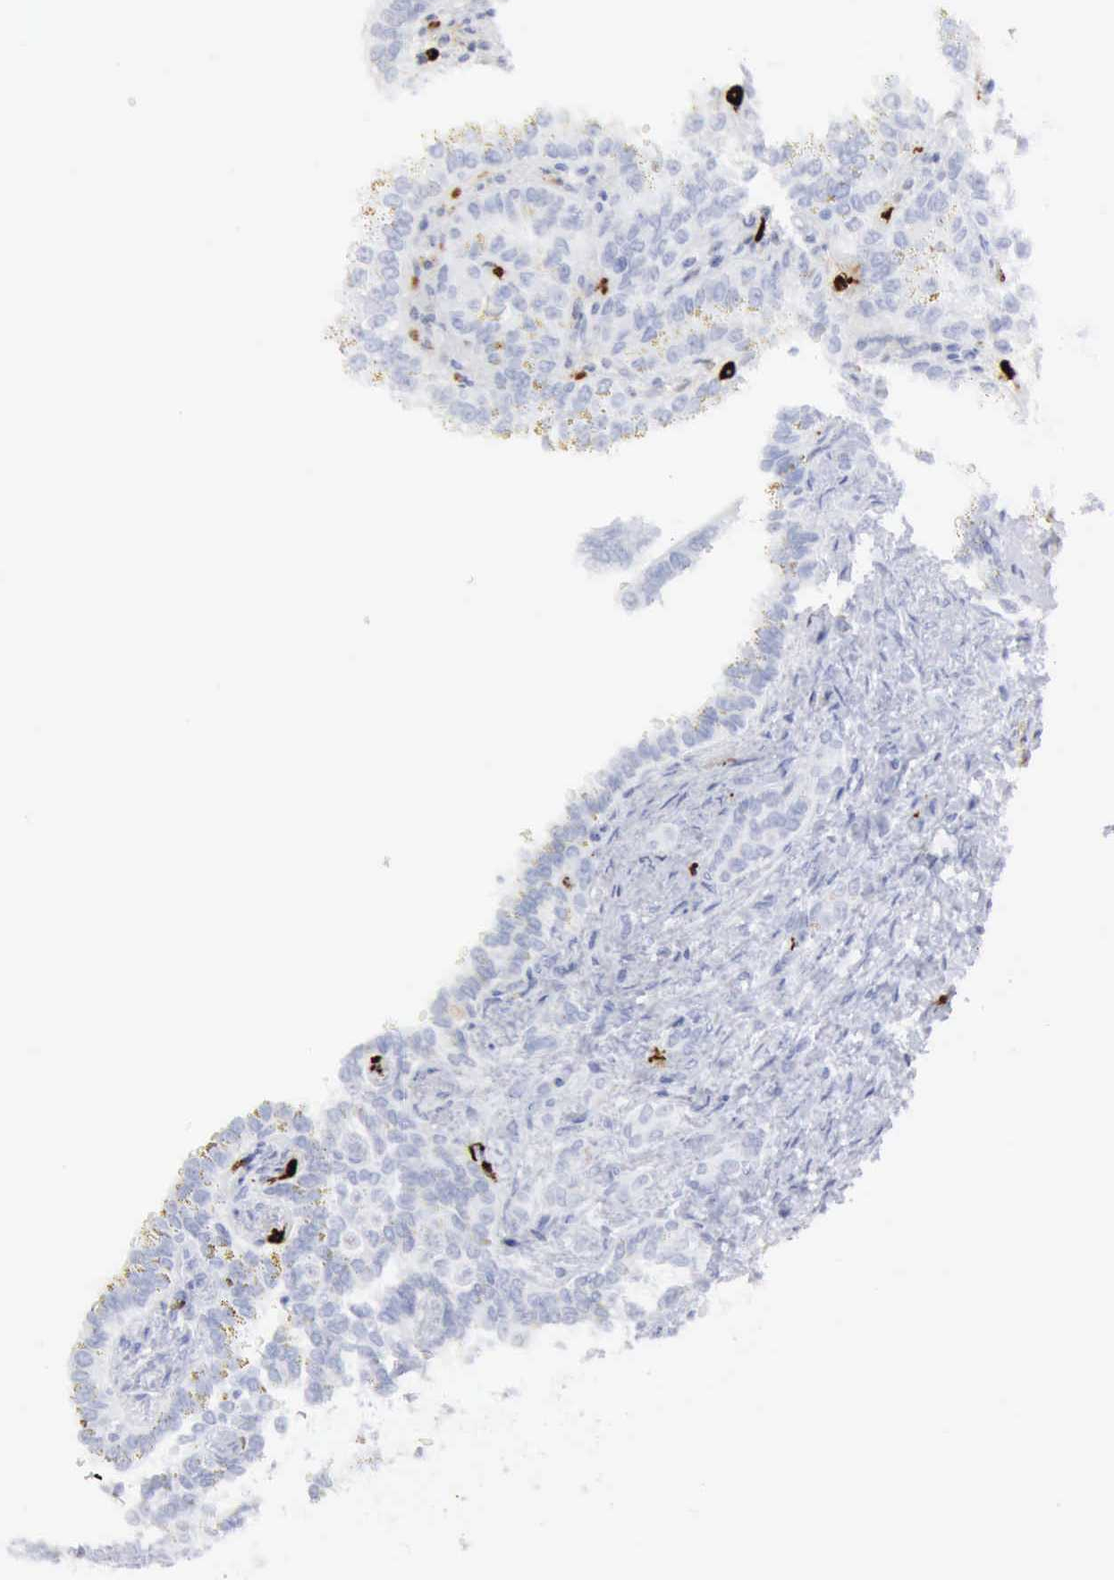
{"staining": {"intensity": "negative", "quantity": "none", "location": "none"}, "tissue": "renal cancer", "cell_type": "Tumor cells", "image_type": "cancer", "snomed": [{"axis": "morphology", "description": "Inflammation, NOS"}, {"axis": "morphology", "description": "Adenocarcinoma, NOS"}, {"axis": "topography", "description": "Kidney"}], "caption": "The IHC image has no significant staining in tumor cells of renal cancer (adenocarcinoma) tissue.", "gene": "CMA1", "patient": {"sex": "male", "age": 68}}